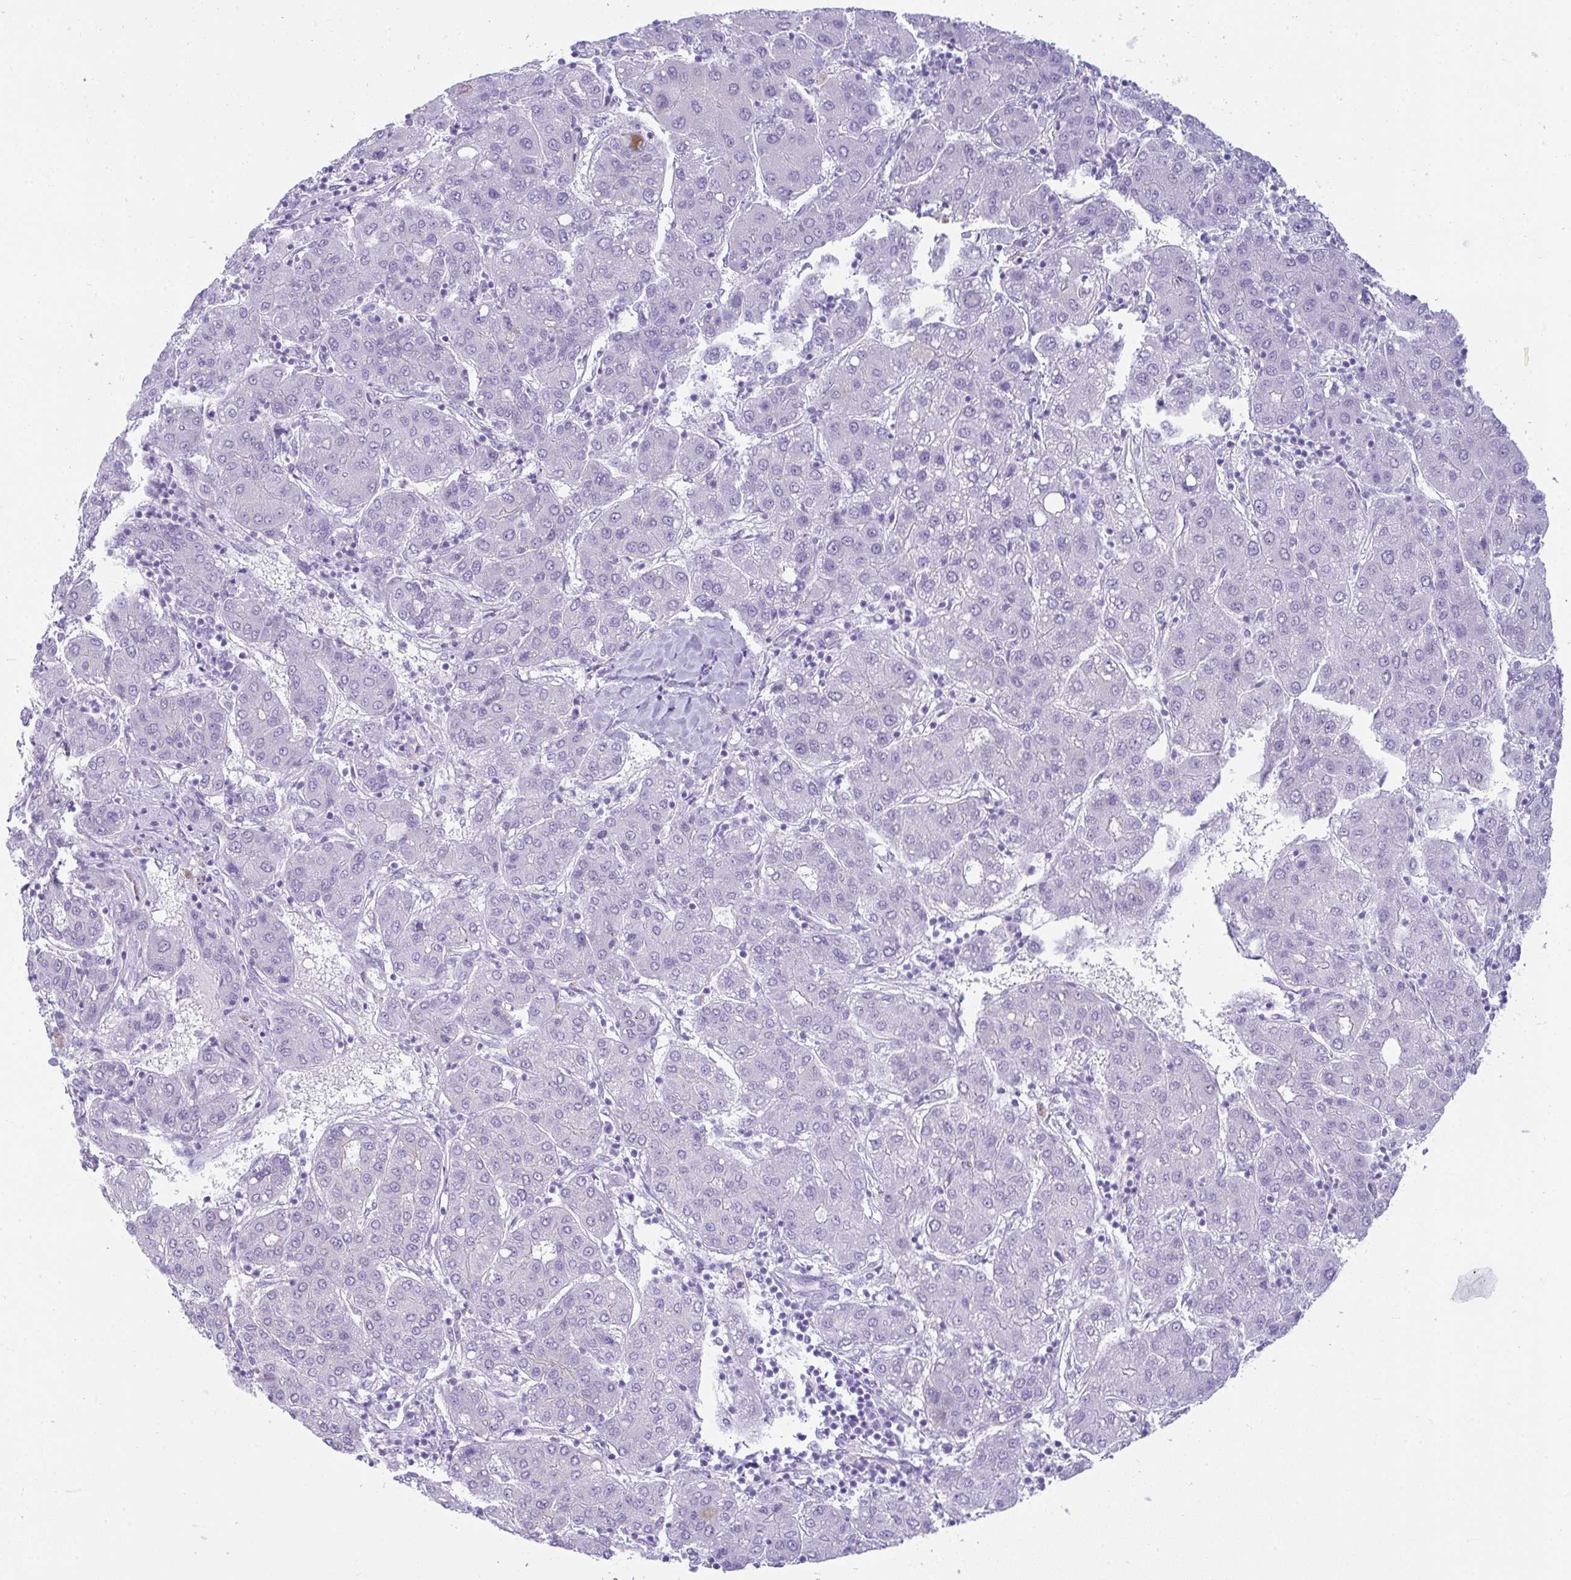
{"staining": {"intensity": "negative", "quantity": "none", "location": "none"}, "tissue": "liver cancer", "cell_type": "Tumor cells", "image_type": "cancer", "snomed": [{"axis": "morphology", "description": "Carcinoma, Hepatocellular, NOS"}, {"axis": "topography", "description": "Liver"}], "caption": "Tumor cells show no significant positivity in liver hepatocellular carcinoma.", "gene": "RASL10A", "patient": {"sex": "male", "age": 65}}